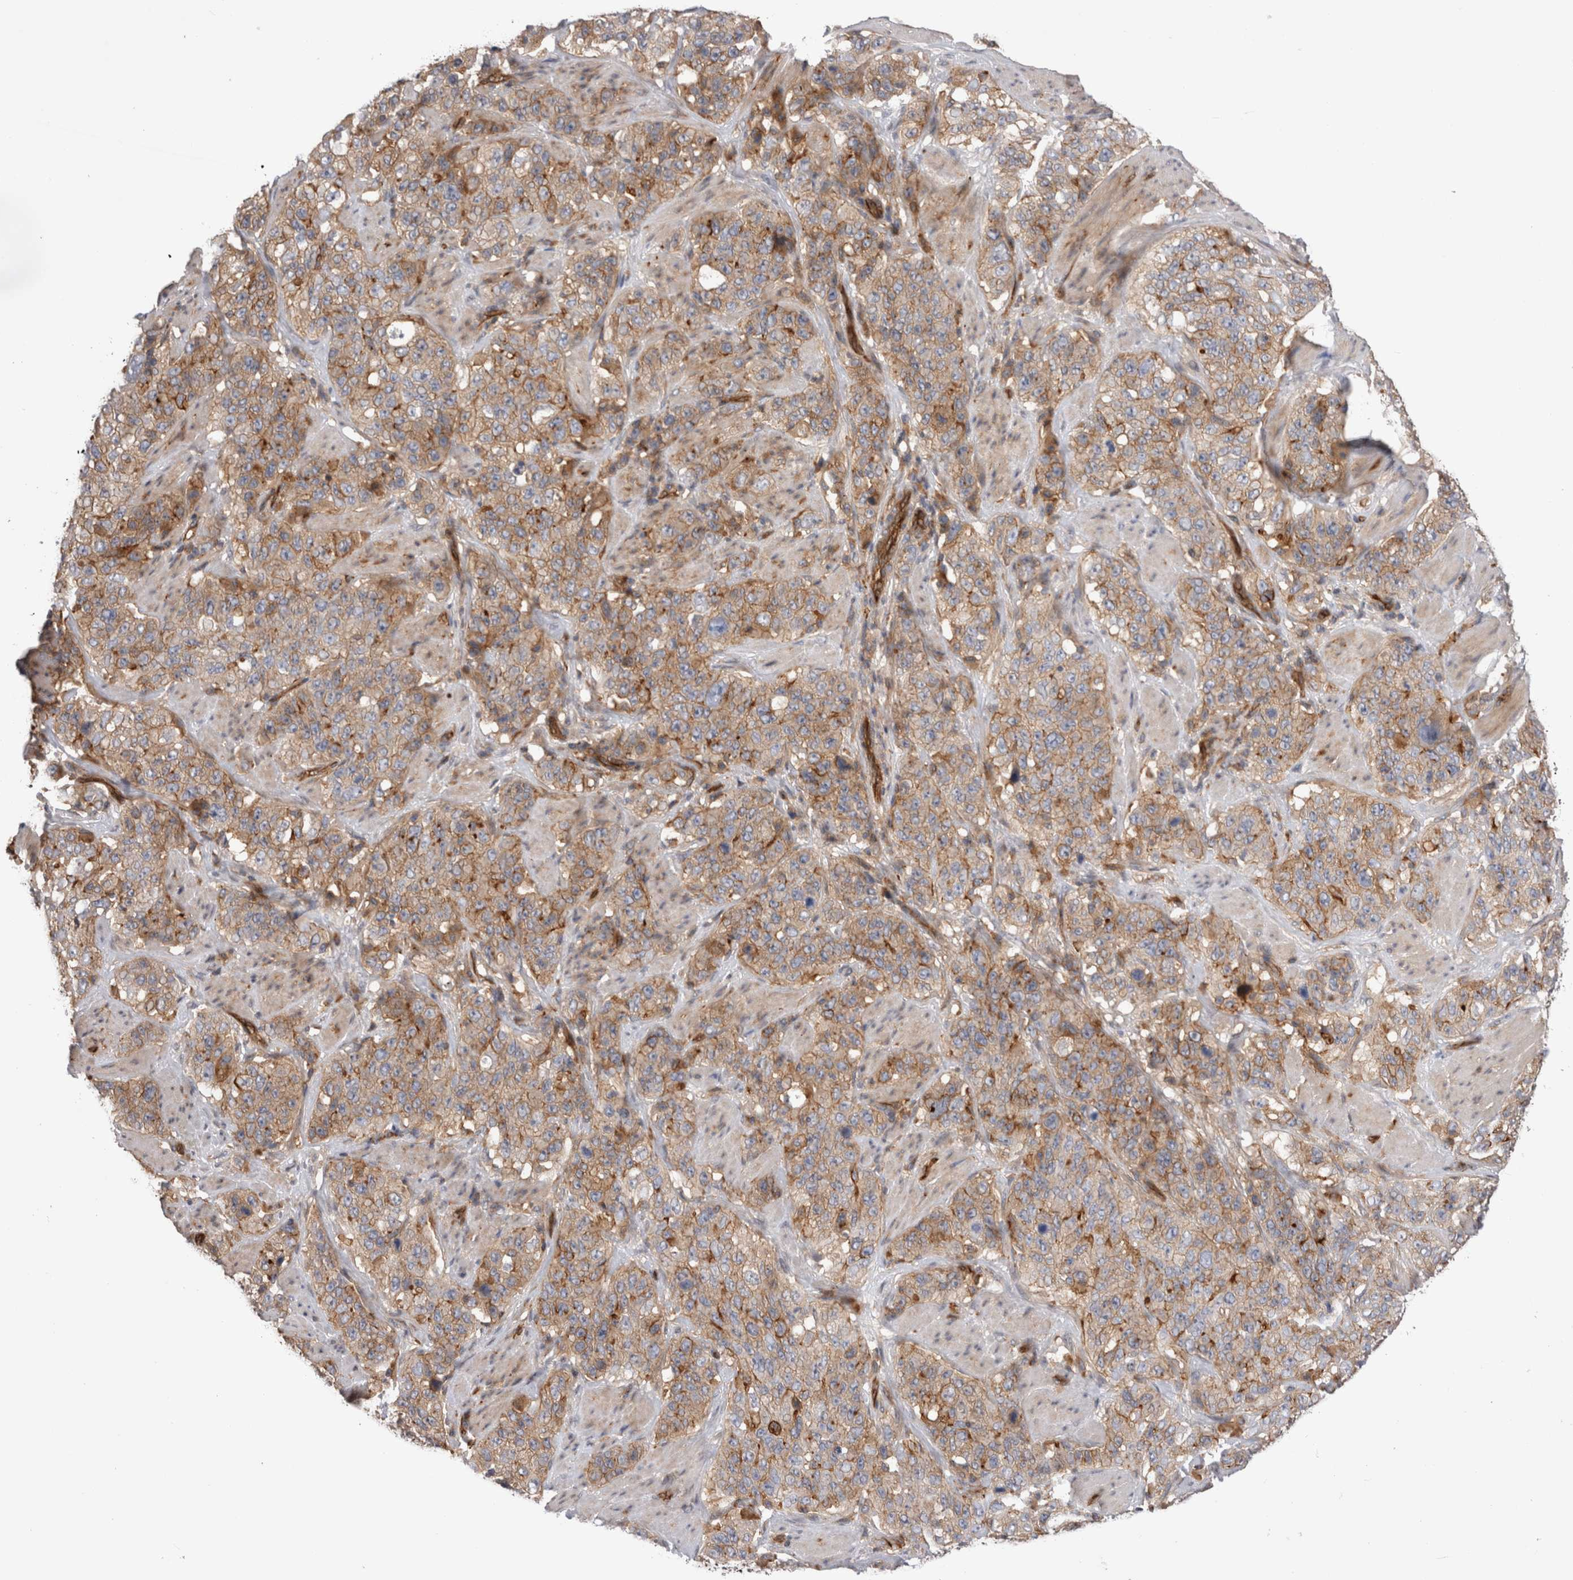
{"staining": {"intensity": "moderate", "quantity": ">75%", "location": "cytoplasmic/membranous"}, "tissue": "stomach cancer", "cell_type": "Tumor cells", "image_type": "cancer", "snomed": [{"axis": "morphology", "description": "Adenocarcinoma, NOS"}, {"axis": "topography", "description": "Stomach"}], "caption": "Stomach adenocarcinoma stained with immunohistochemistry (IHC) displays moderate cytoplasmic/membranous expression in about >75% of tumor cells.", "gene": "BNIP2", "patient": {"sex": "male", "age": 48}}